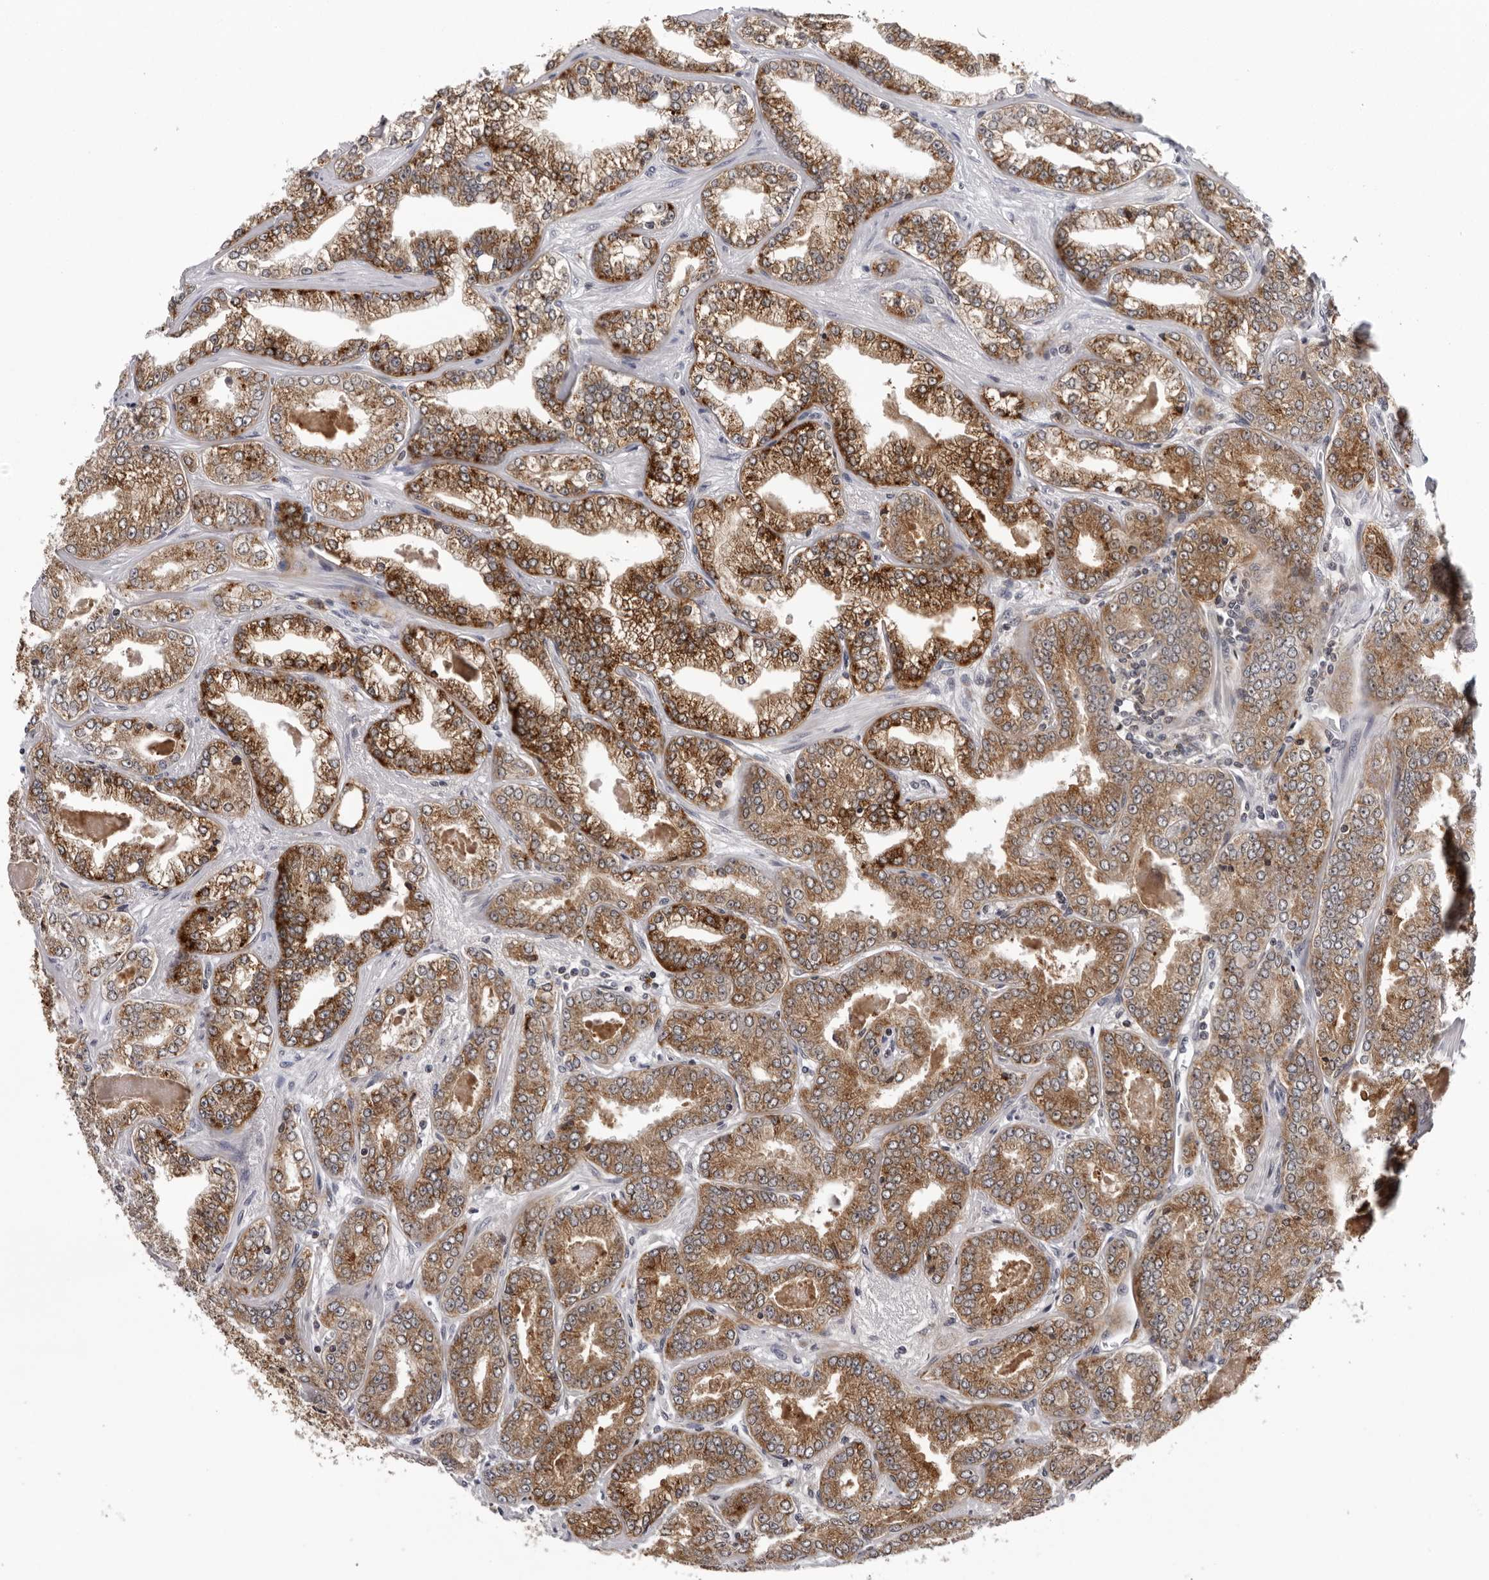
{"staining": {"intensity": "strong", "quantity": ">75%", "location": "cytoplasmic/membranous"}, "tissue": "prostate cancer", "cell_type": "Tumor cells", "image_type": "cancer", "snomed": [{"axis": "morphology", "description": "Adenocarcinoma, High grade"}, {"axis": "topography", "description": "Prostate"}], "caption": "DAB (3,3'-diaminobenzidine) immunohistochemical staining of human prostate cancer reveals strong cytoplasmic/membranous protein expression in about >75% of tumor cells. The protein of interest is stained brown, and the nuclei are stained in blue (DAB (3,3'-diaminobenzidine) IHC with brightfield microscopy, high magnification).", "gene": "CPT2", "patient": {"sex": "male", "age": 71}}